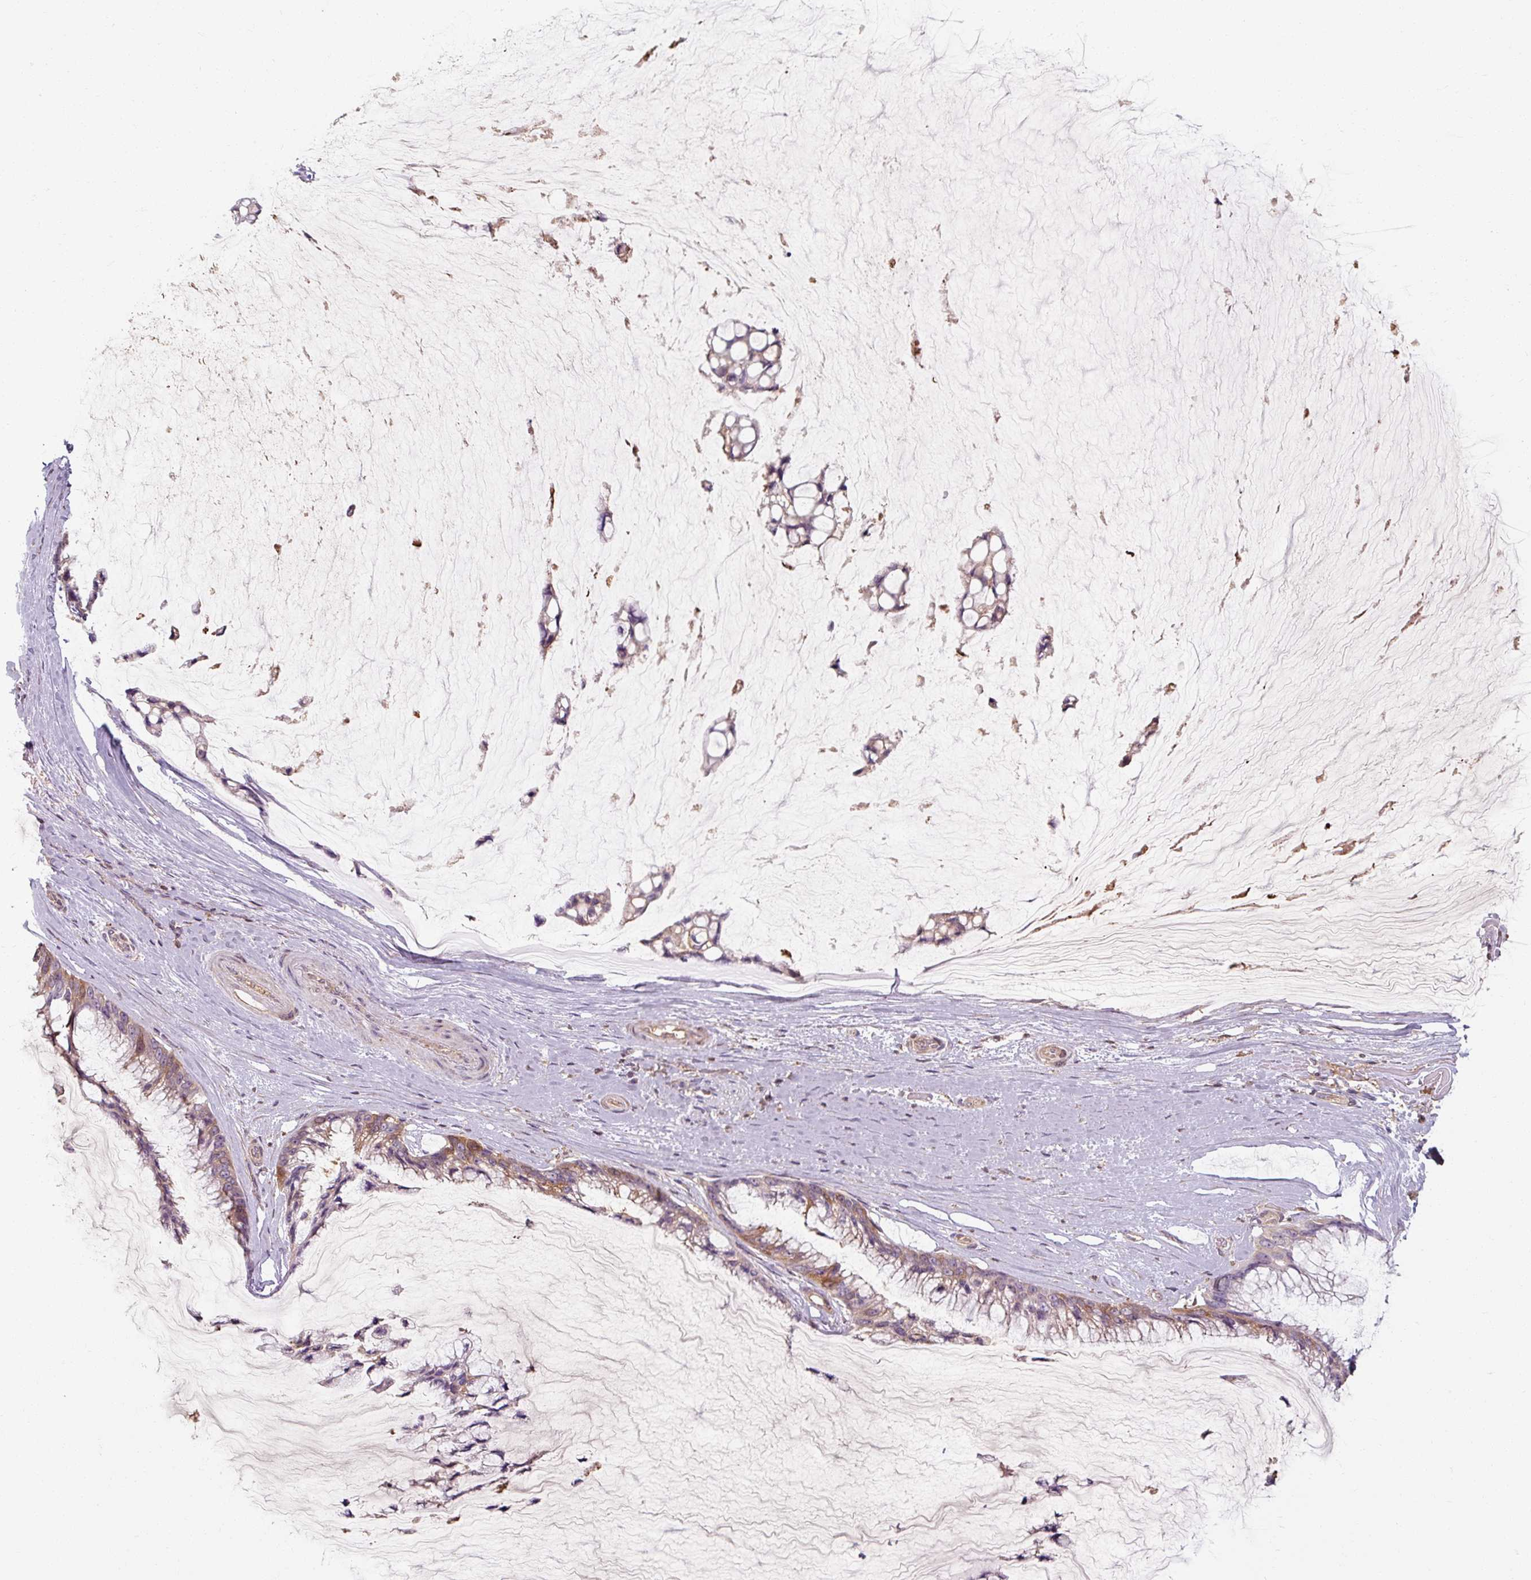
{"staining": {"intensity": "weak", "quantity": "25%-75%", "location": "cytoplasmic/membranous"}, "tissue": "ovarian cancer", "cell_type": "Tumor cells", "image_type": "cancer", "snomed": [{"axis": "morphology", "description": "Cystadenocarcinoma, mucinous, NOS"}, {"axis": "topography", "description": "Ovary"}], "caption": "The immunohistochemical stain shows weak cytoplasmic/membranous positivity in tumor cells of ovarian cancer tissue. Using DAB (brown) and hematoxylin (blue) stains, captured at high magnification using brightfield microscopy.", "gene": "TSEN54", "patient": {"sex": "female", "age": 39}}